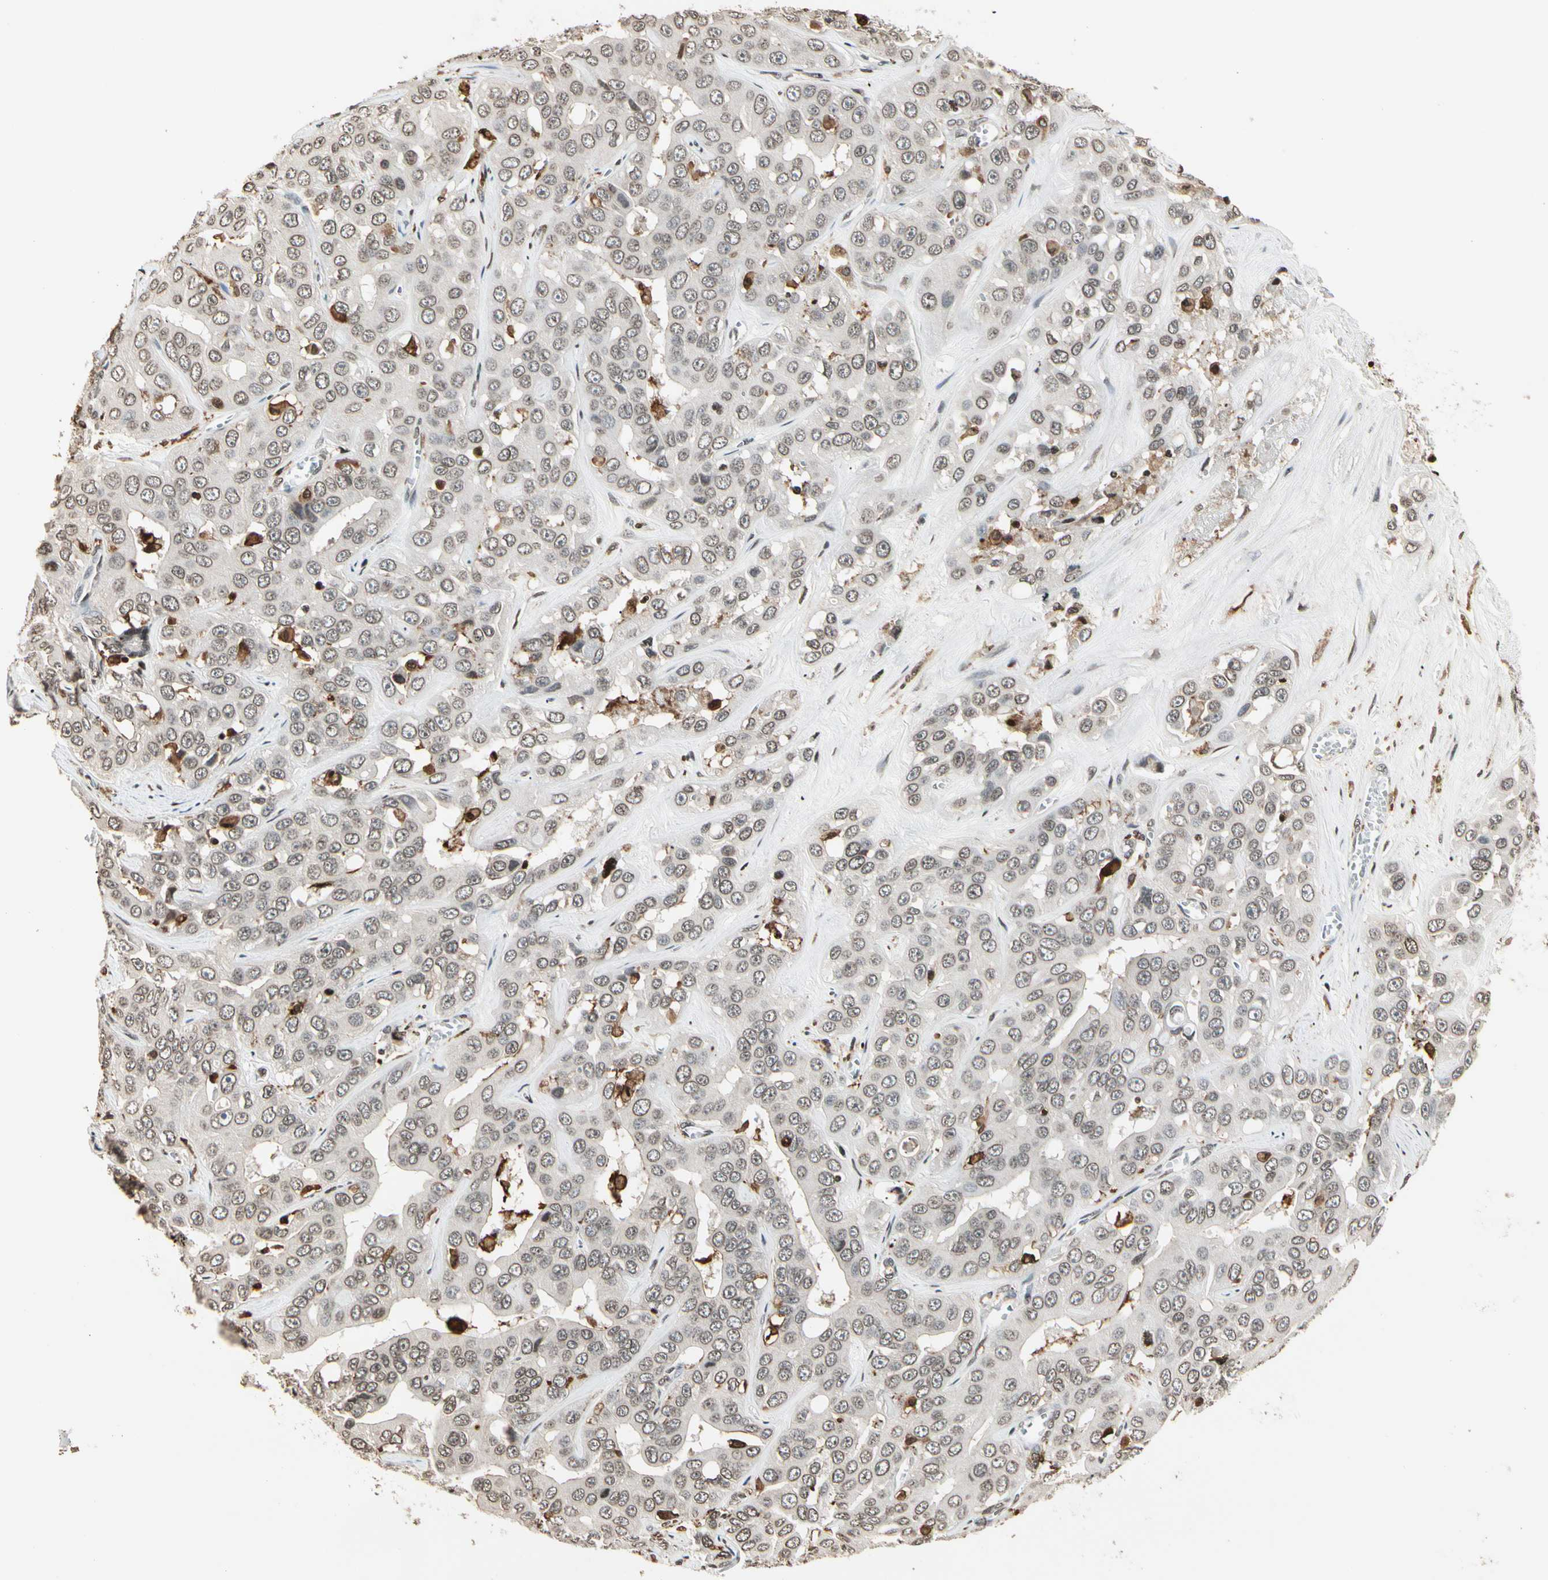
{"staining": {"intensity": "weak", "quantity": ">75%", "location": "nuclear"}, "tissue": "liver cancer", "cell_type": "Tumor cells", "image_type": "cancer", "snomed": [{"axis": "morphology", "description": "Cholangiocarcinoma"}, {"axis": "topography", "description": "Liver"}], "caption": "Approximately >75% of tumor cells in liver cancer show weak nuclear protein staining as visualized by brown immunohistochemical staining.", "gene": "FER", "patient": {"sex": "female", "age": 52}}